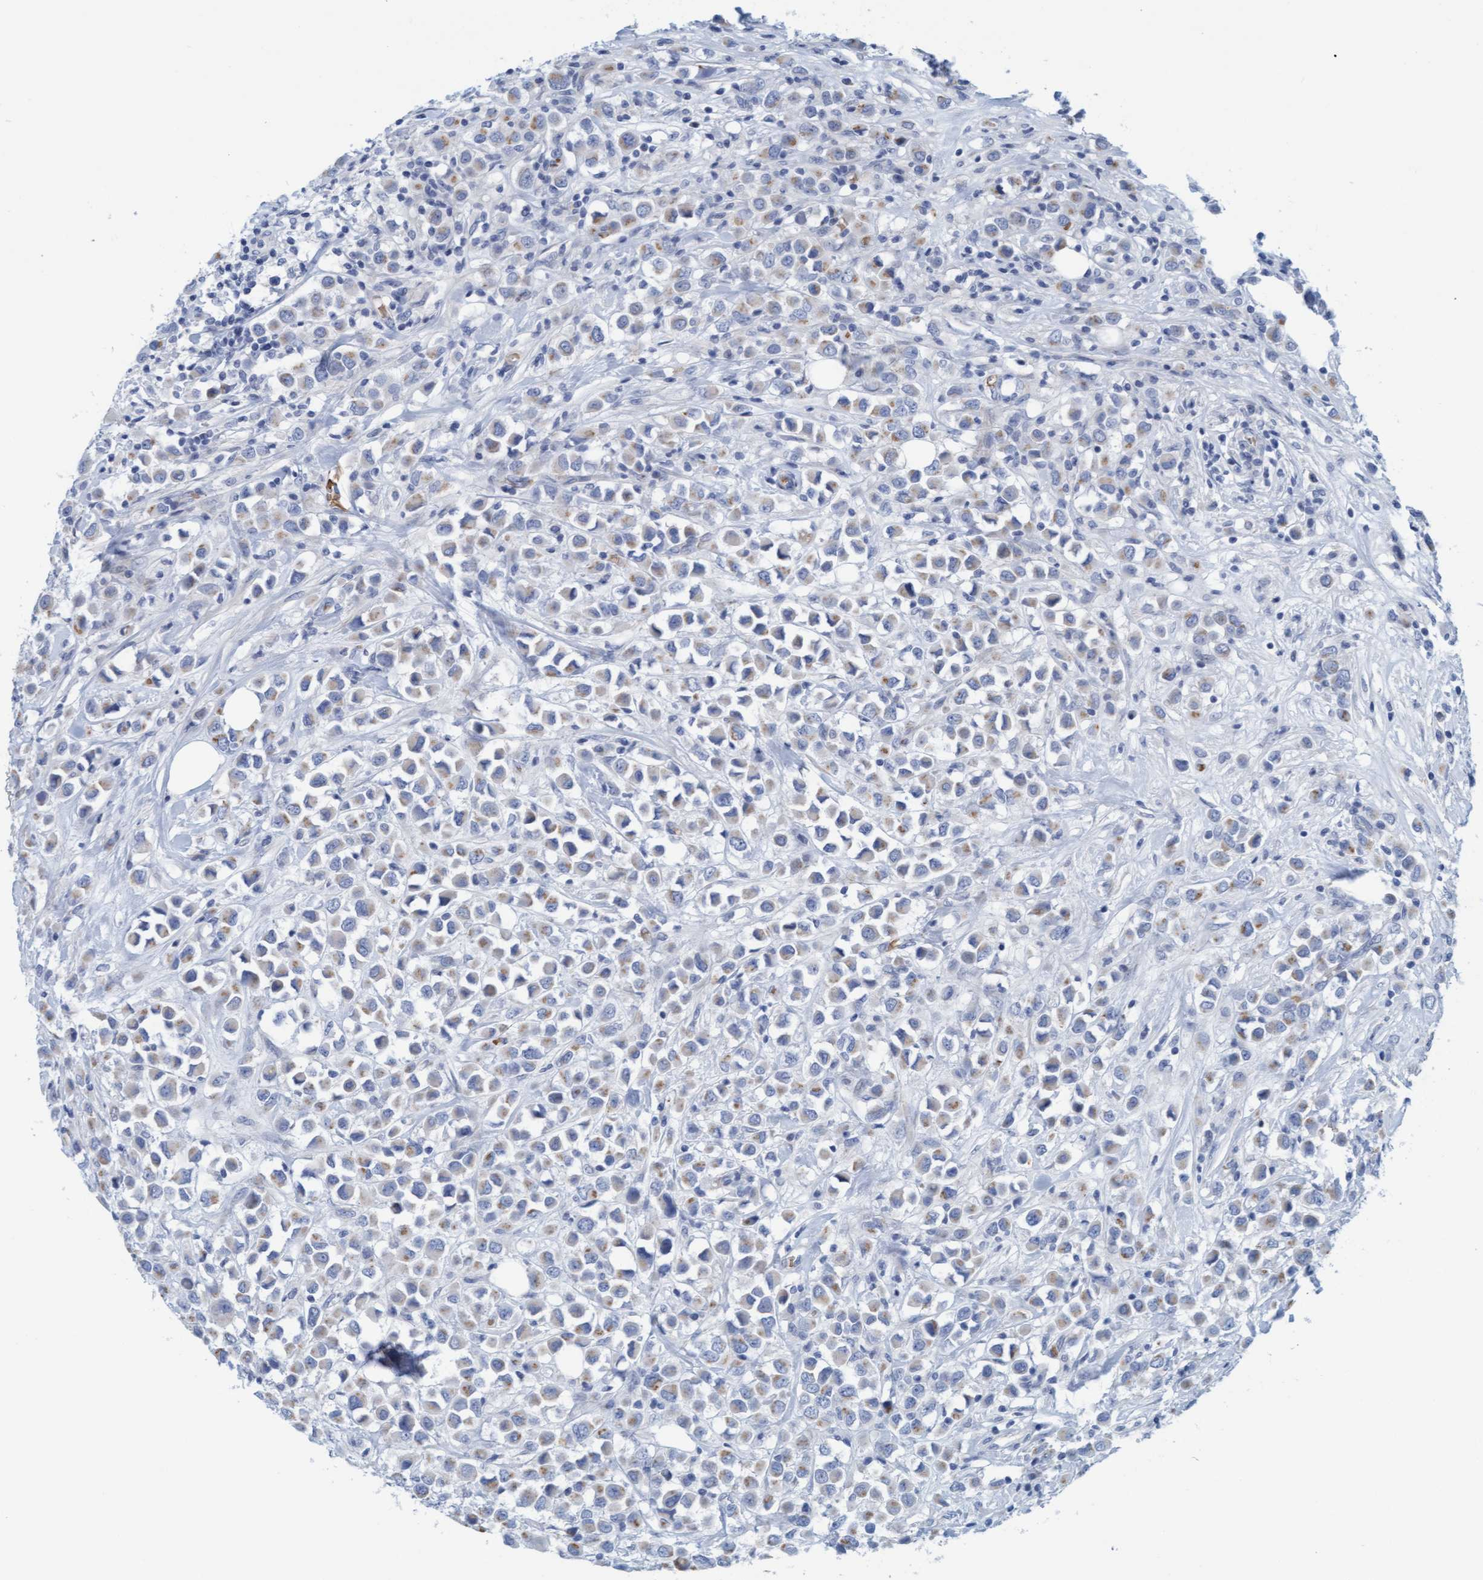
{"staining": {"intensity": "weak", "quantity": "25%-75%", "location": "cytoplasmic/membranous"}, "tissue": "breast cancer", "cell_type": "Tumor cells", "image_type": "cancer", "snomed": [{"axis": "morphology", "description": "Duct carcinoma"}, {"axis": "topography", "description": "Breast"}], "caption": "This is an image of immunohistochemistry staining of breast cancer (intraductal carcinoma), which shows weak expression in the cytoplasmic/membranous of tumor cells.", "gene": "P2RX5", "patient": {"sex": "female", "age": 61}}